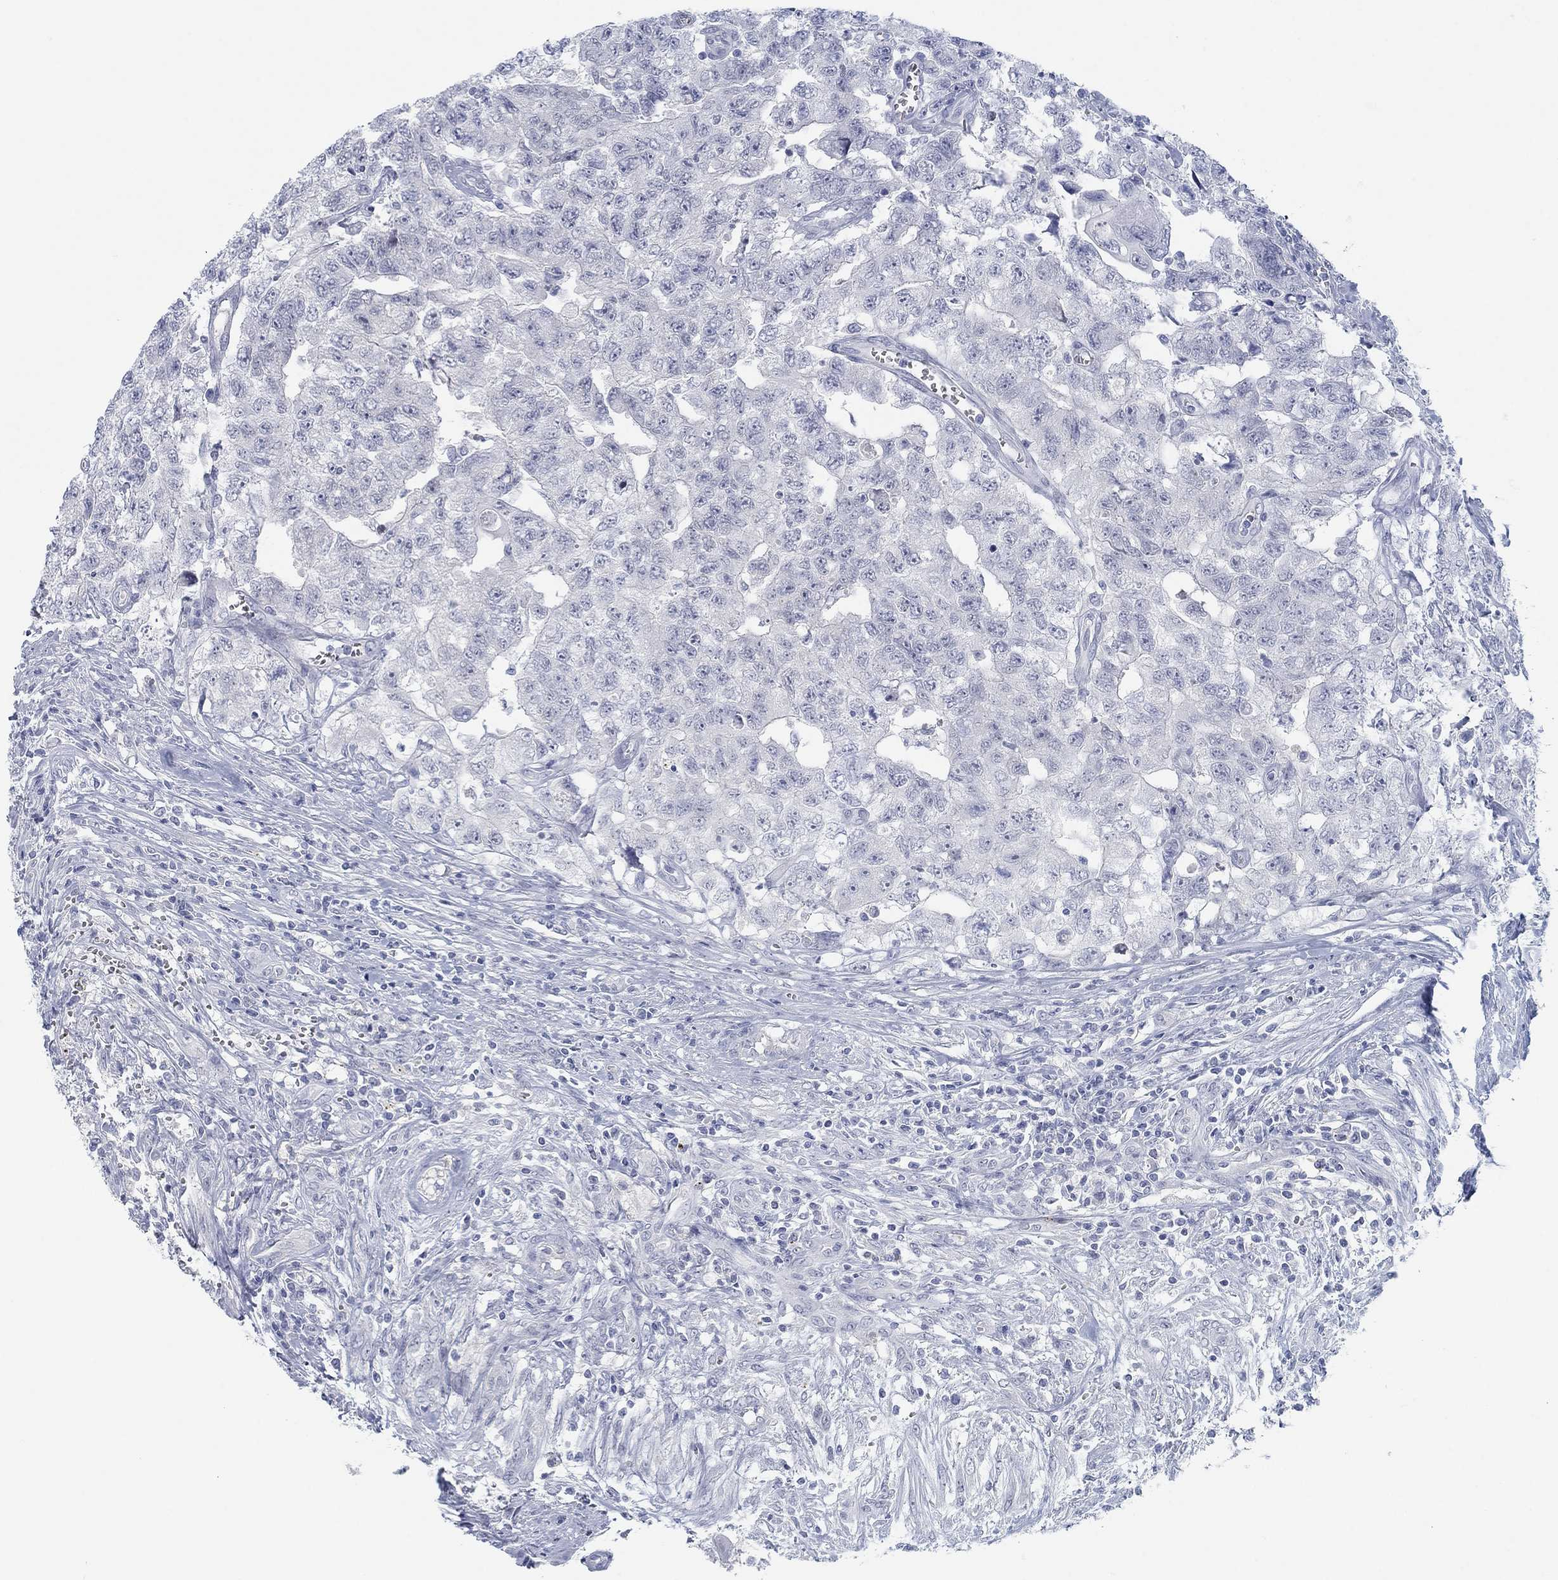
{"staining": {"intensity": "negative", "quantity": "none", "location": "none"}, "tissue": "testis cancer", "cell_type": "Tumor cells", "image_type": "cancer", "snomed": [{"axis": "morphology", "description": "Carcinoma, Embryonal, NOS"}, {"axis": "topography", "description": "Testis"}], "caption": "Photomicrograph shows no protein staining in tumor cells of testis cancer (embryonal carcinoma) tissue.", "gene": "DNAL1", "patient": {"sex": "male", "age": 24}}